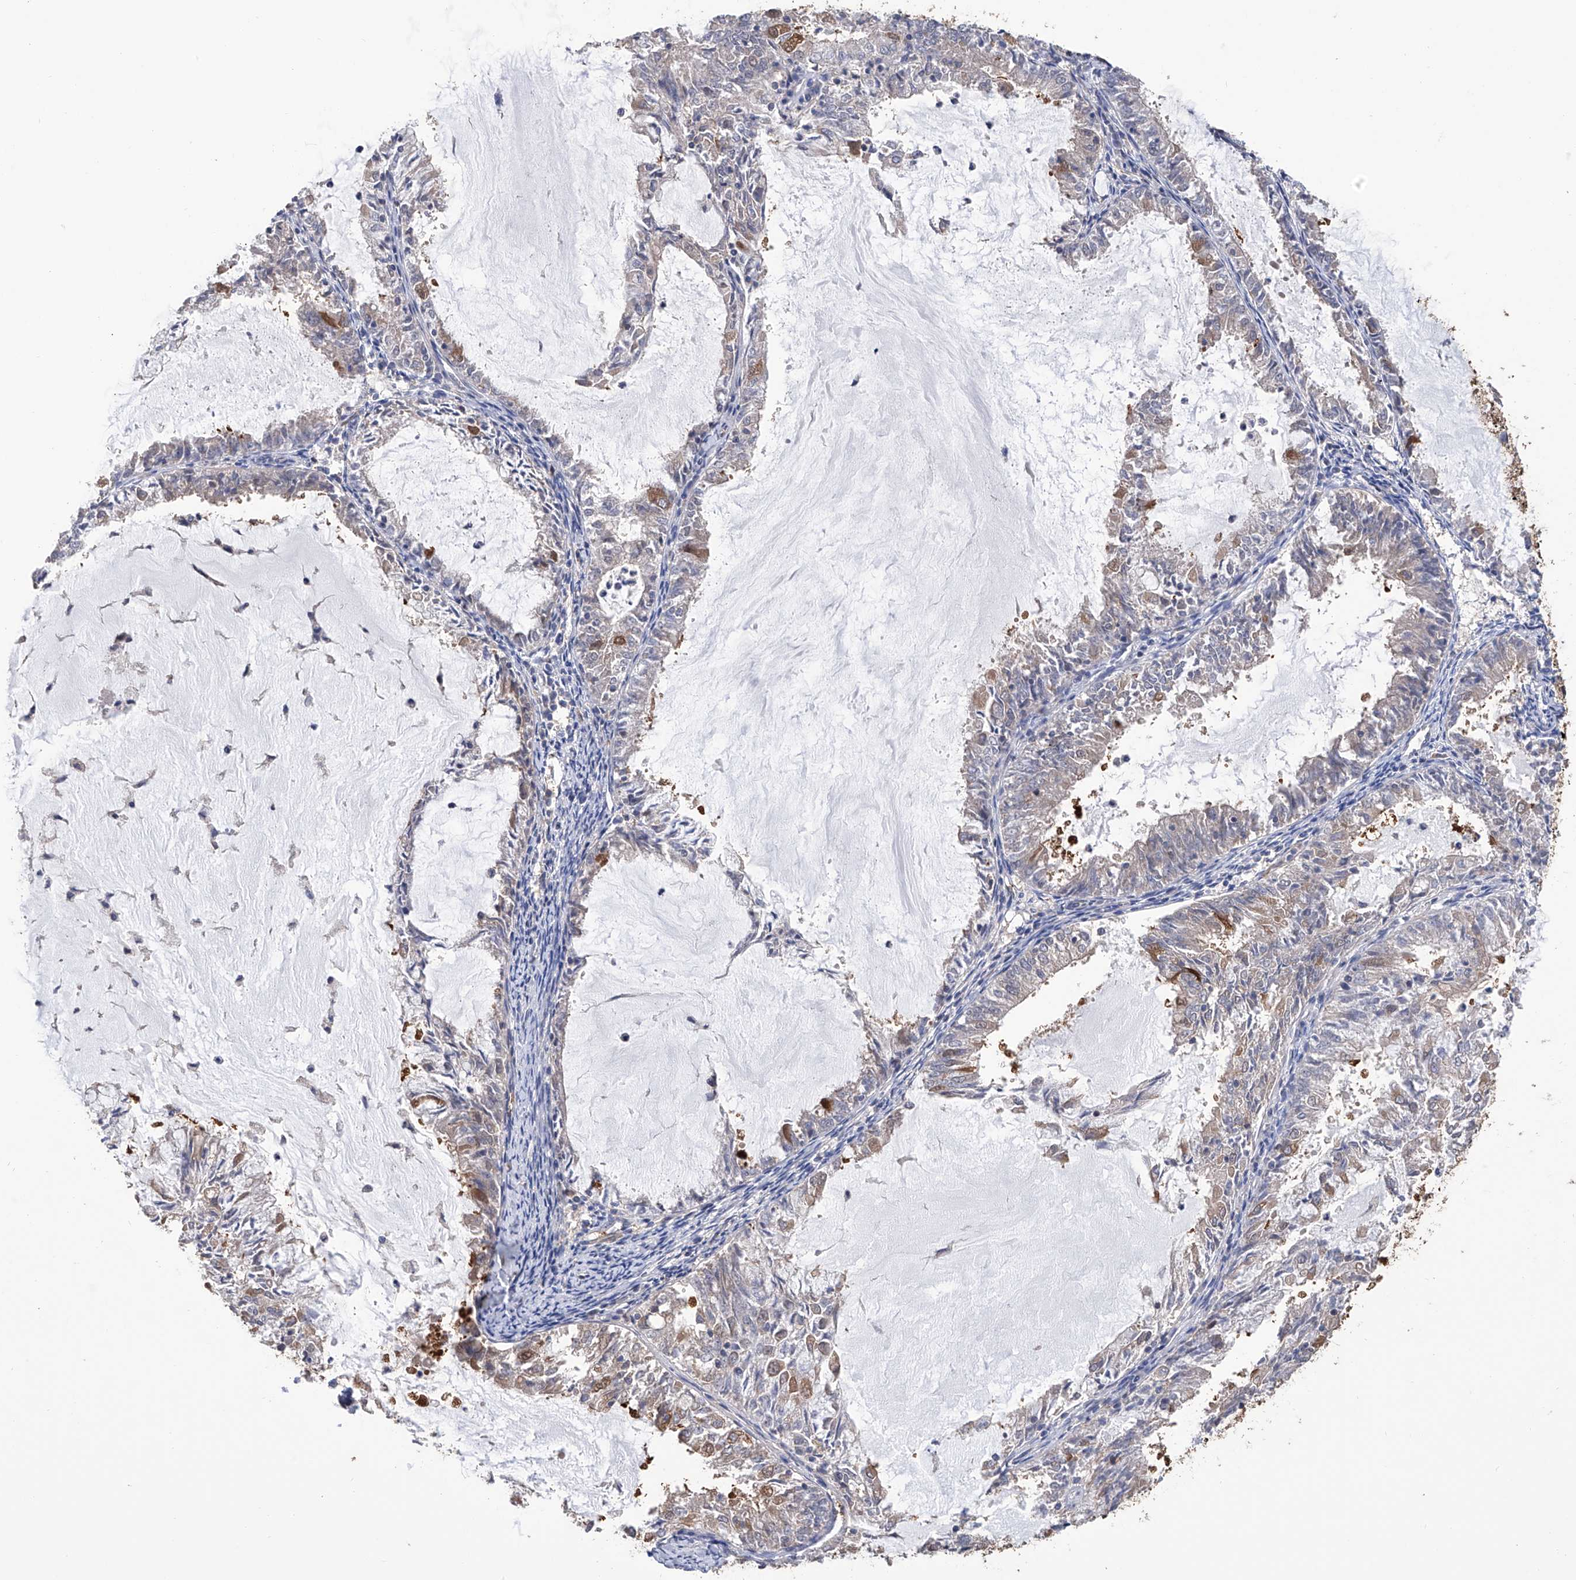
{"staining": {"intensity": "moderate", "quantity": "25%-75%", "location": "cytoplasmic/membranous"}, "tissue": "endometrial cancer", "cell_type": "Tumor cells", "image_type": "cancer", "snomed": [{"axis": "morphology", "description": "Adenocarcinoma, NOS"}, {"axis": "topography", "description": "Endometrium"}], "caption": "The micrograph displays immunohistochemical staining of endometrial cancer. There is moderate cytoplasmic/membranous positivity is identified in approximately 25%-75% of tumor cells.", "gene": "NUDT17", "patient": {"sex": "female", "age": 57}}